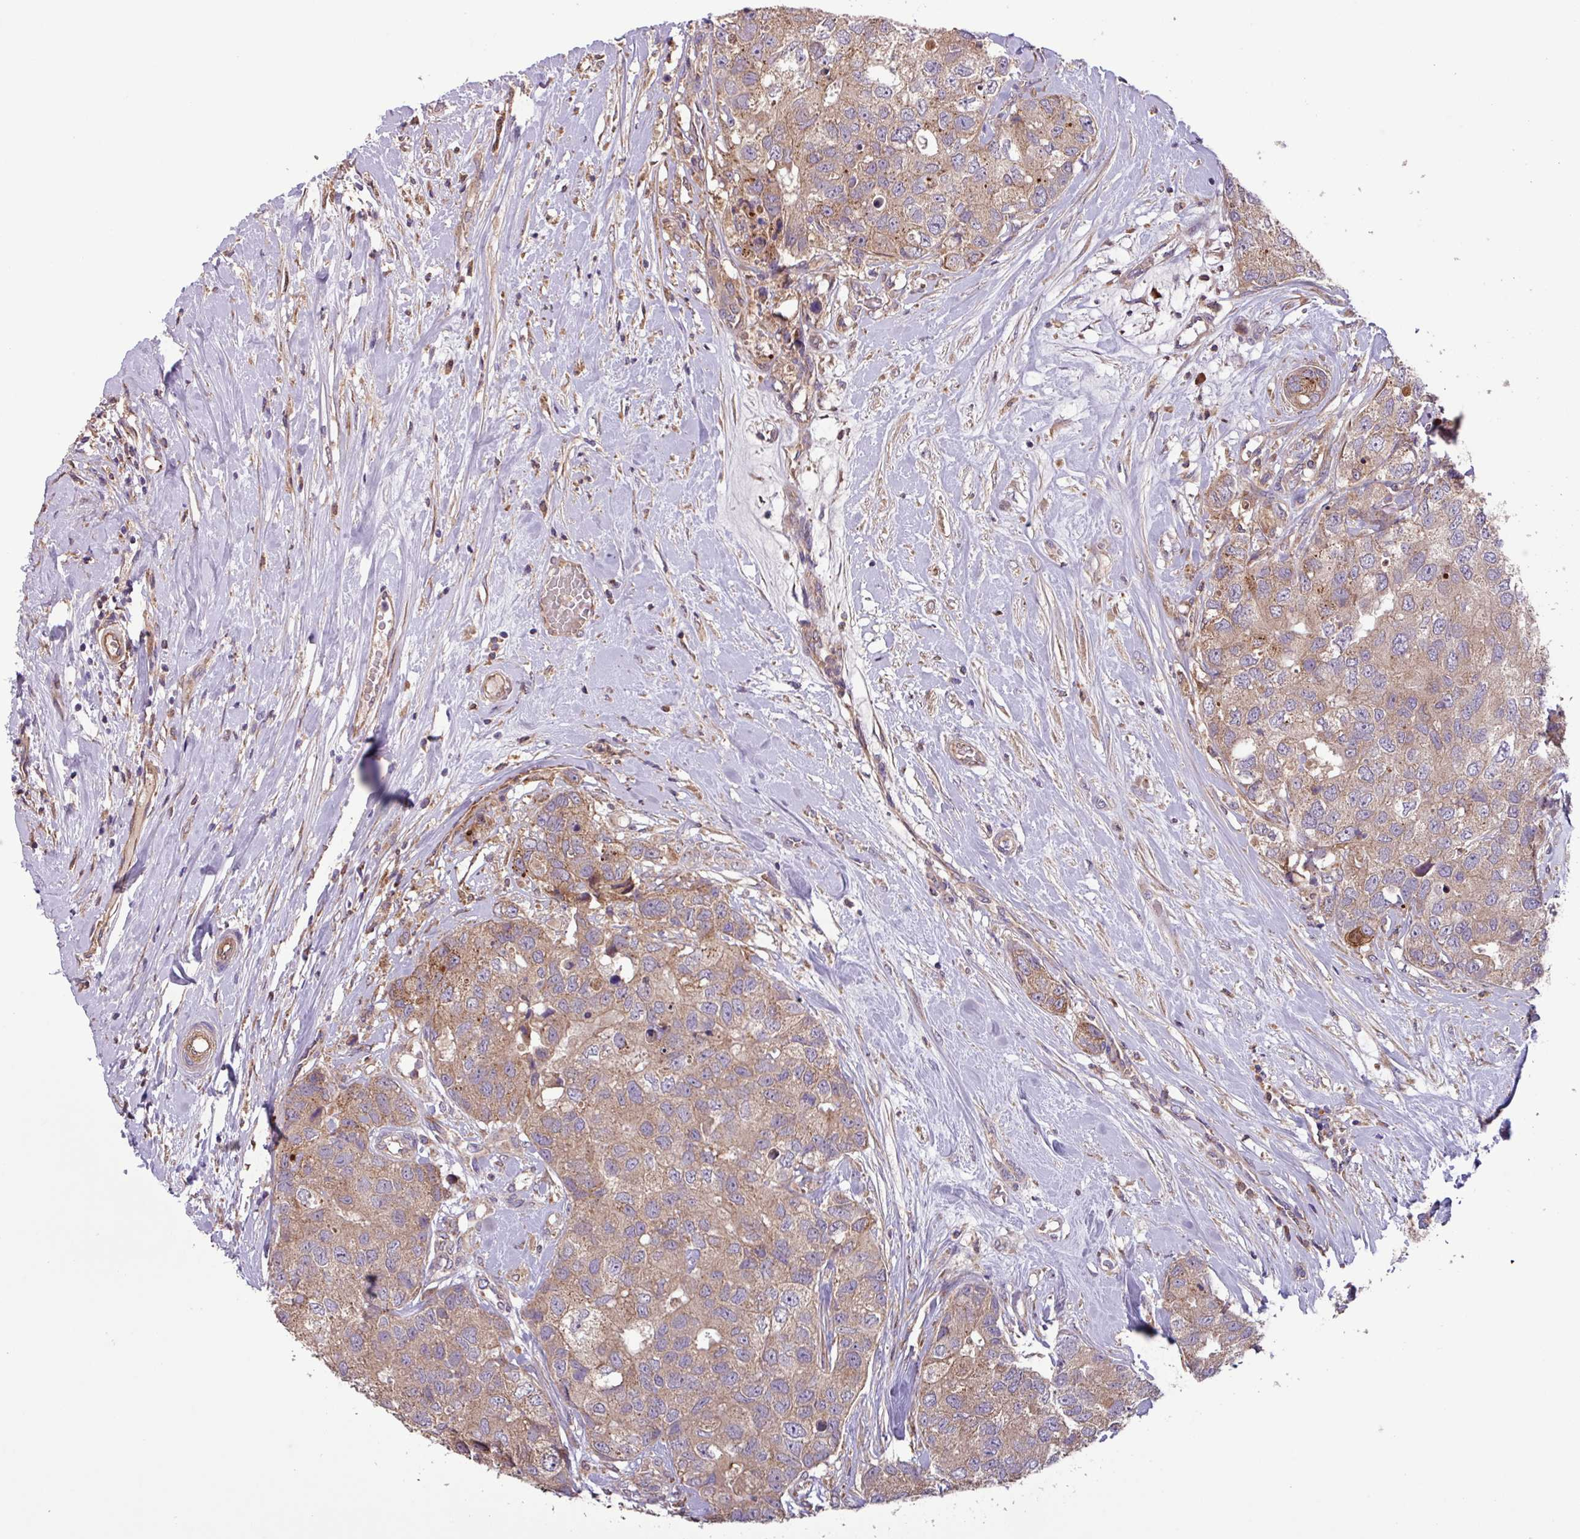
{"staining": {"intensity": "moderate", "quantity": ">75%", "location": "cytoplasmic/membranous"}, "tissue": "breast cancer", "cell_type": "Tumor cells", "image_type": "cancer", "snomed": [{"axis": "morphology", "description": "Duct carcinoma"}, {"axis": "topography", "description": "Breast"}], "caption": "This is a photomicrograph of IHC staining of breast infiltrating ductal carcinoma, which shows moderate positivity in the cytoplasmic/membranous of tumor cells.", "gene": "PTPRQ", "patient": {"sex": "female", "age": 62}}